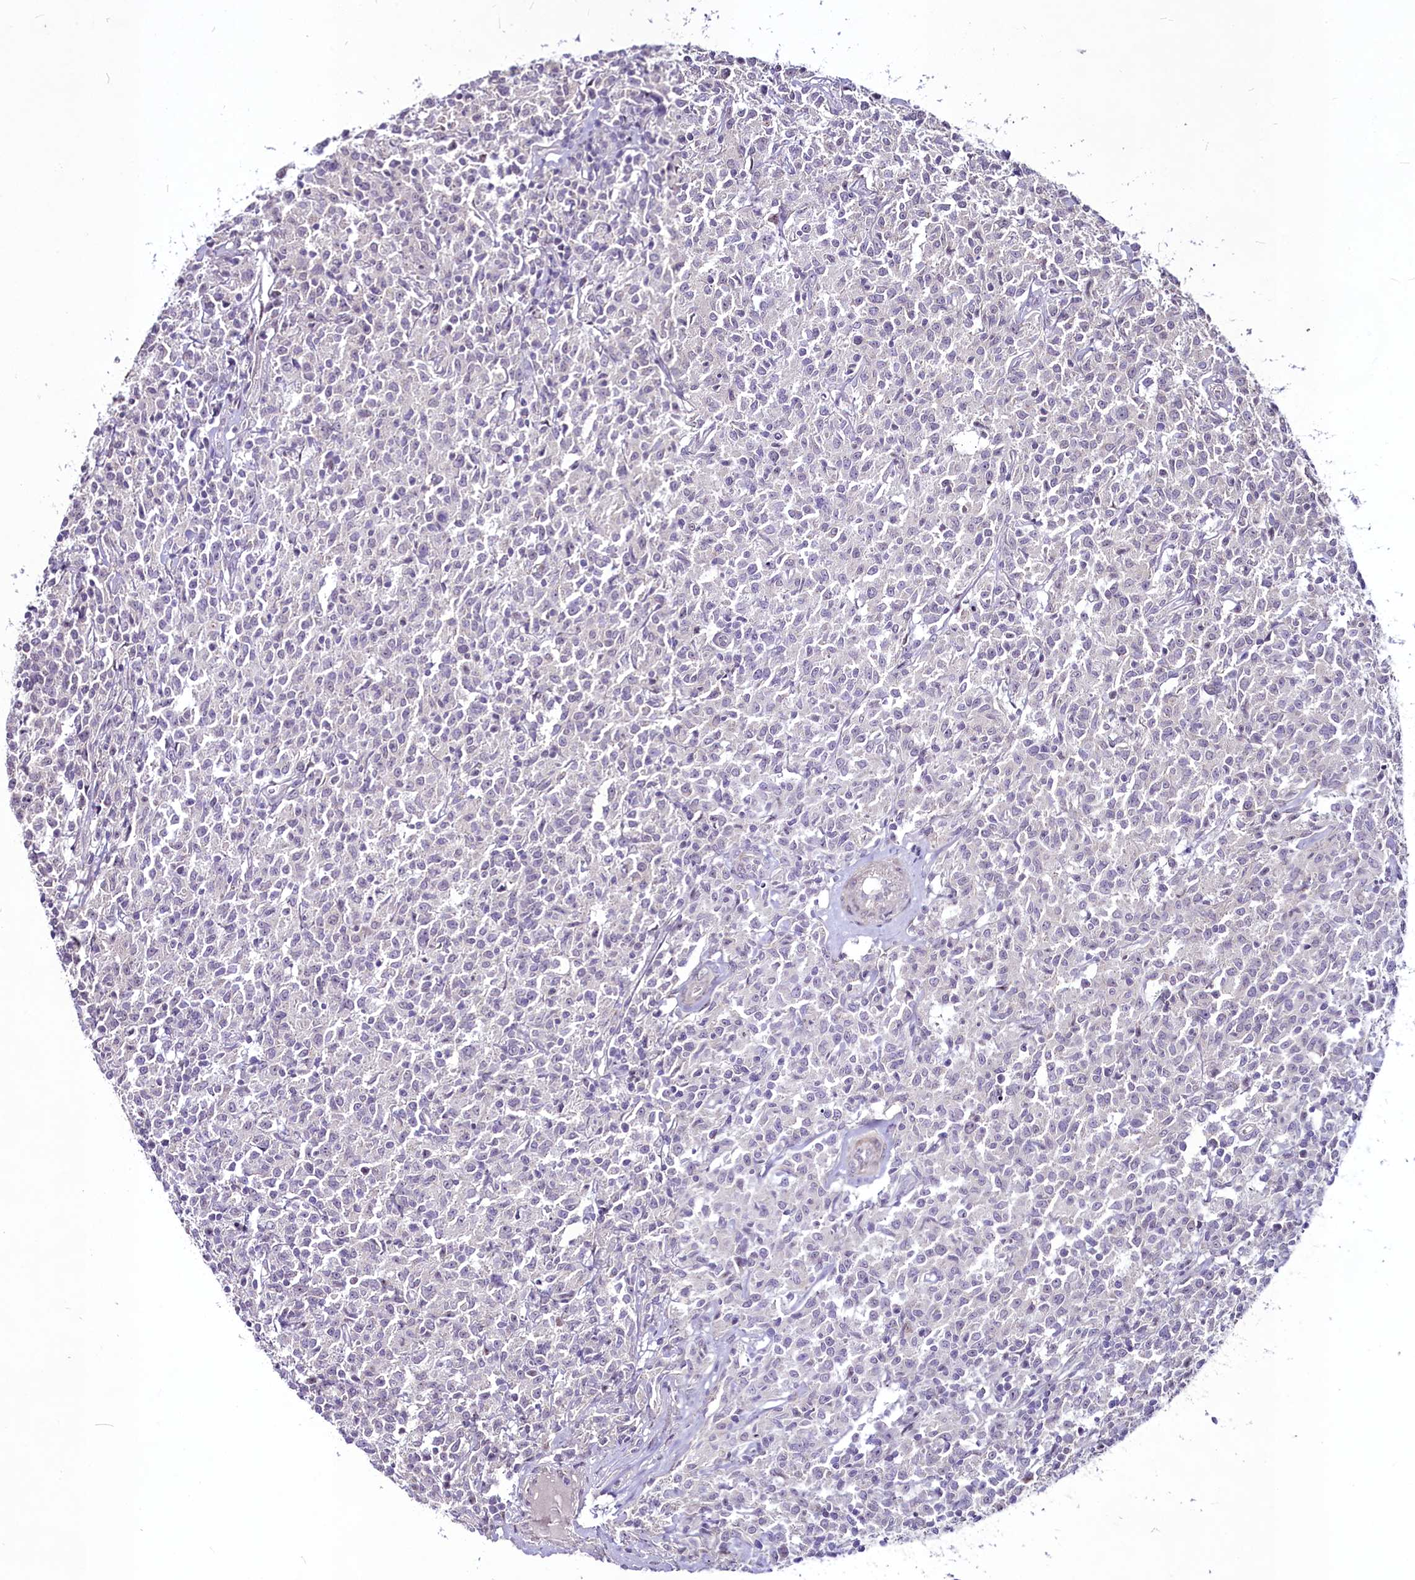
{"staining": {"intensity": "negative", "quantity": "none", "location": "none"}, "tissue": "lymphoma", "cell_type": "Tumor cells", "image_type": "cancer", "snomed": [{"axis": "morphology", "description": "Malignant lymphoma, non-Hodgkin's type, Low grade"}, {"axis": "topography", "description": "Small intestine"}], "caption": "Immunohistochemistry micrograph of neoplastic tissue: lymphoma stained with DAB (3,3'-diaminobenzidine) reveals no significant protein expression in tumor cells. The staining is performed using DAB (3,3'-diaminobenzidine) brown chromogen with nuclei counter-stained in using hematoxylin.", "gene": "SUSD3", "patient": {"sex": "female", "age": 59}}